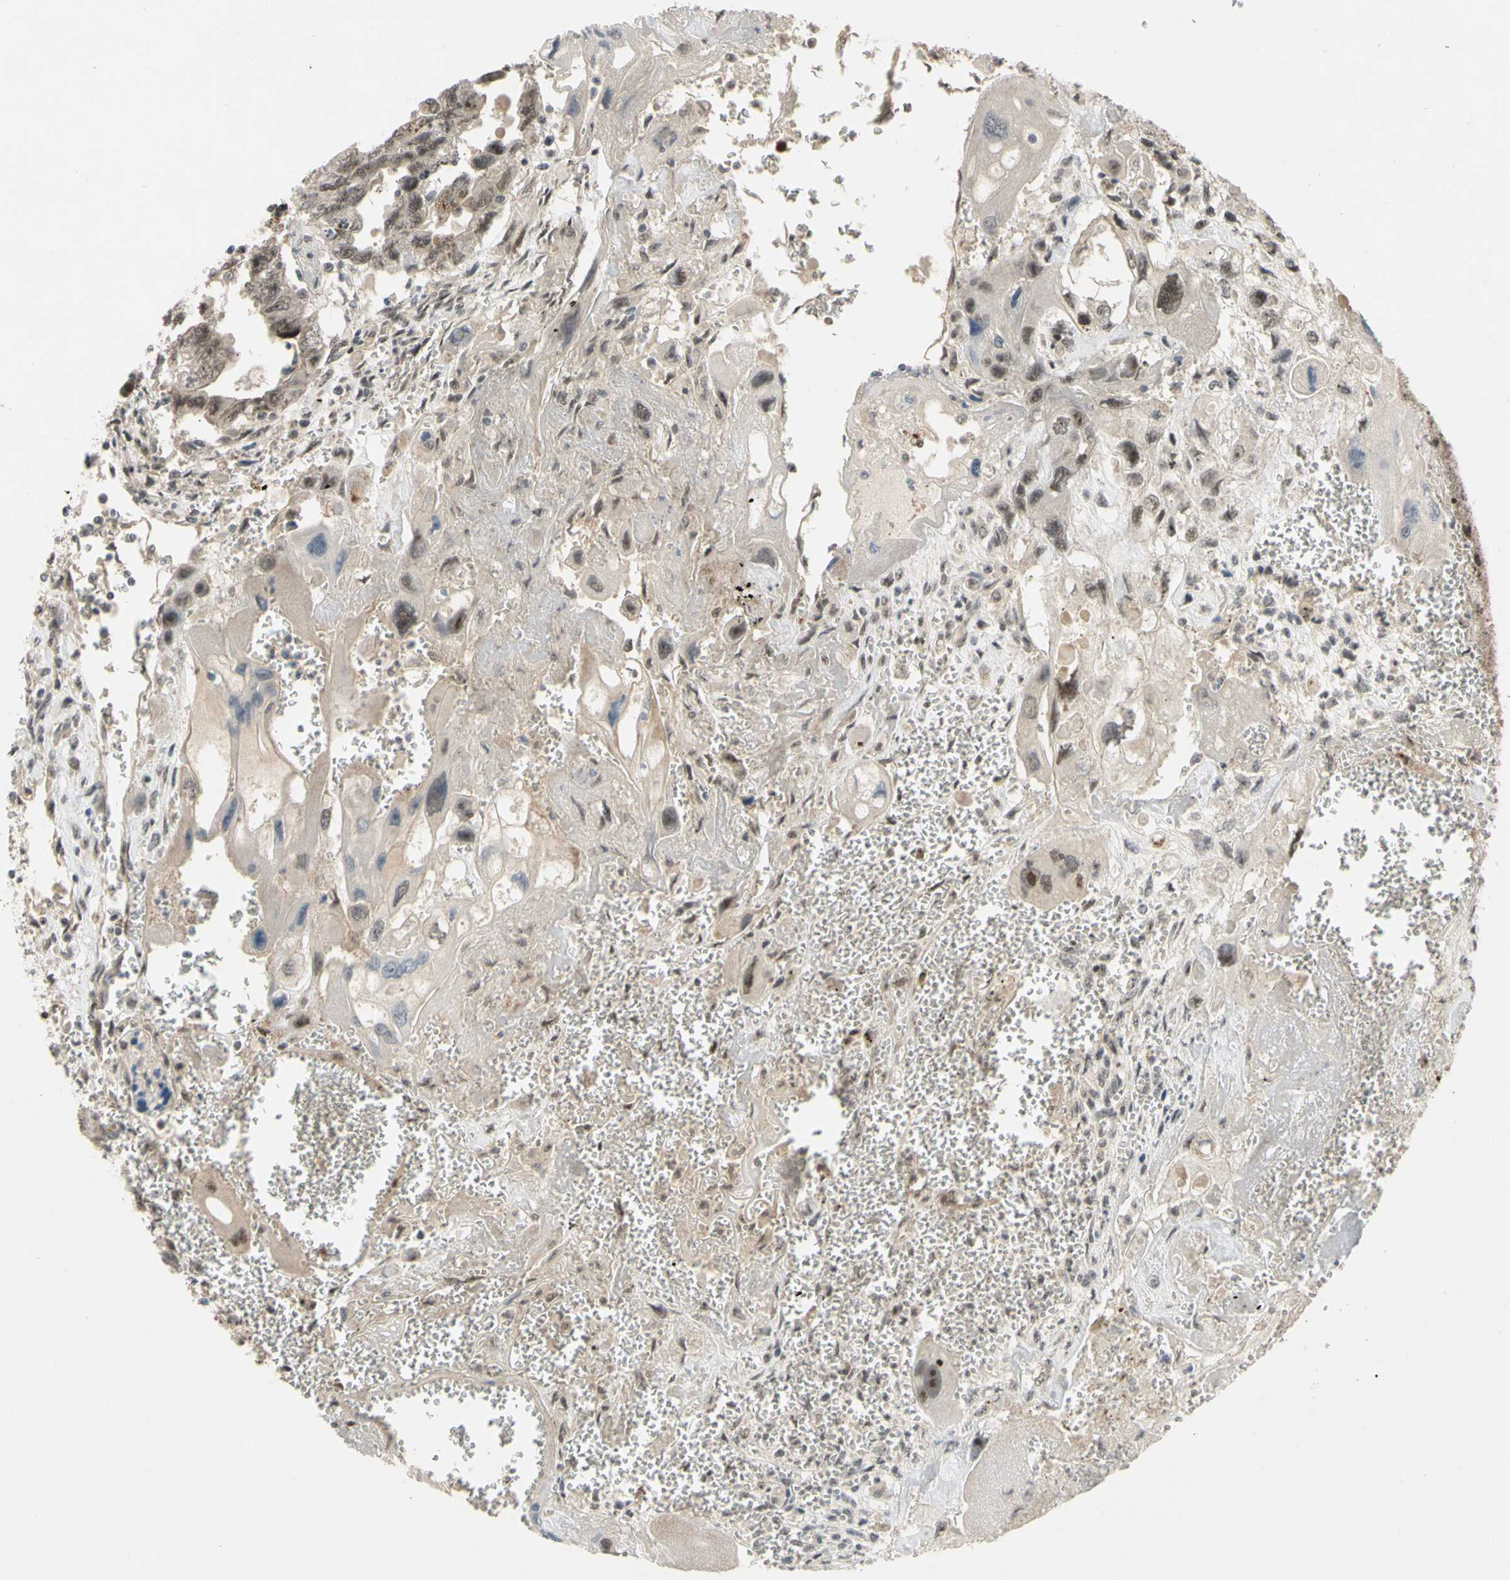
{"staining": {"intensity": "weak", "quantity": ">75%", "location": "cytoplasmic/membranous,nuclear"}, "tissue": "testis cancer", "cell_type": "Tumor cells", "image_type": "cancer", "snomed": [{"axis": "morphology", "description": "Carcinoma, Embryonal, NOS"}, {"axis": "topography", "description": "Testis"}], "caption": "Immunohistochemical staining of testis cancer reveals weak cytoplasmic/membranous and nuclear protein expression in approximately >75% of tumor cells.", "gene": "ALK", "patient": {"sex": "male", "age": 28}}